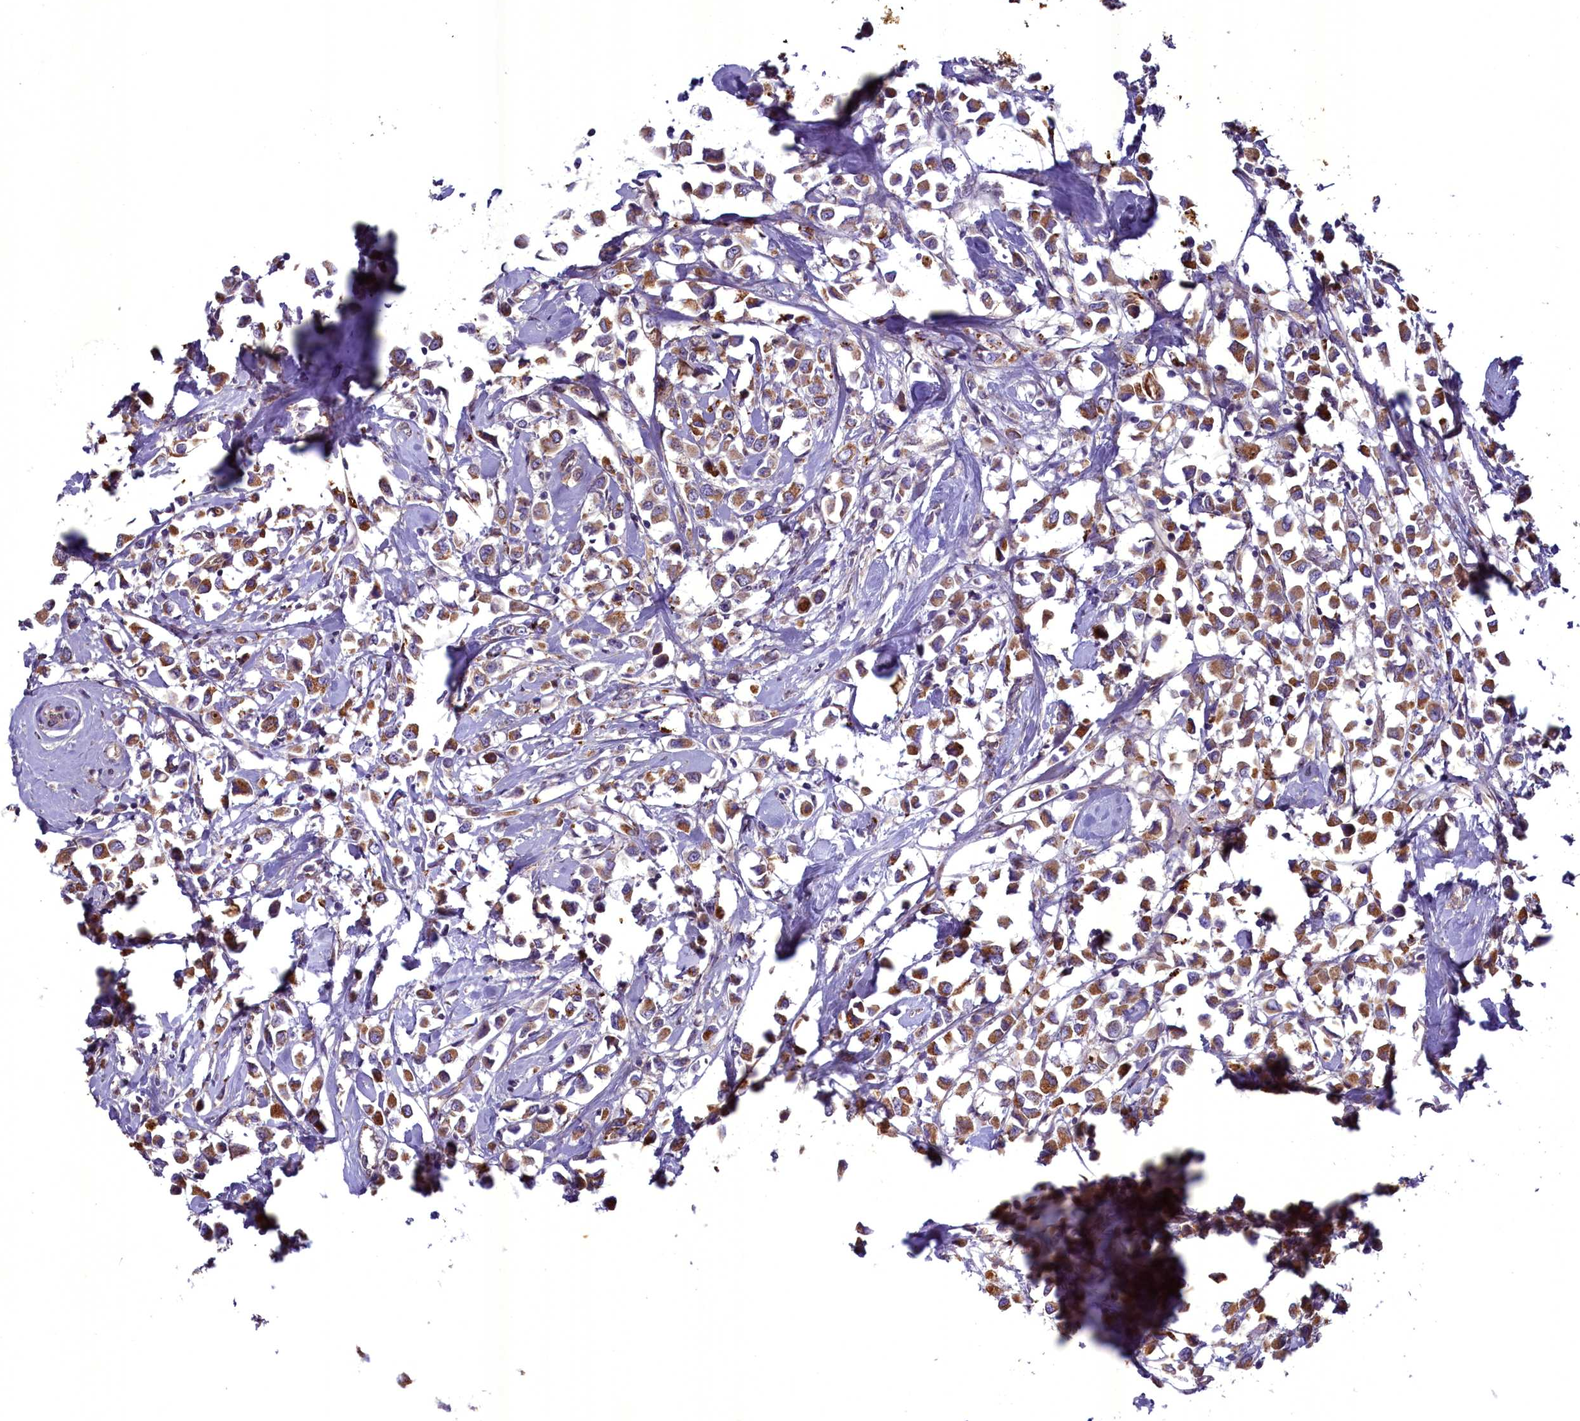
{"staining": {"intensity": "moderate", "quantity": ">75%", "location": "cytoplasmic/membranous"}, "tissue": "breast cancer", "cell_type": "Tumor cells", "image_type": "cancer", "snomed": [{"axis": "morphology", "description": "Duct carcinoma"}, {"axis": "topography", "description": "Breast"}], "caption": "A medium amount of moderate cytoplasmic/membranous staining is seen in about >75% of tumor cells in breast cancer (intraductal carcinoma) tissue. (DAB (3,3'-diaminobenzidine) IHC, brown staining for protein, blue staining for nuclei).", "gene": "ACAD8", "patient": {"sex": "female", "age": 61}}